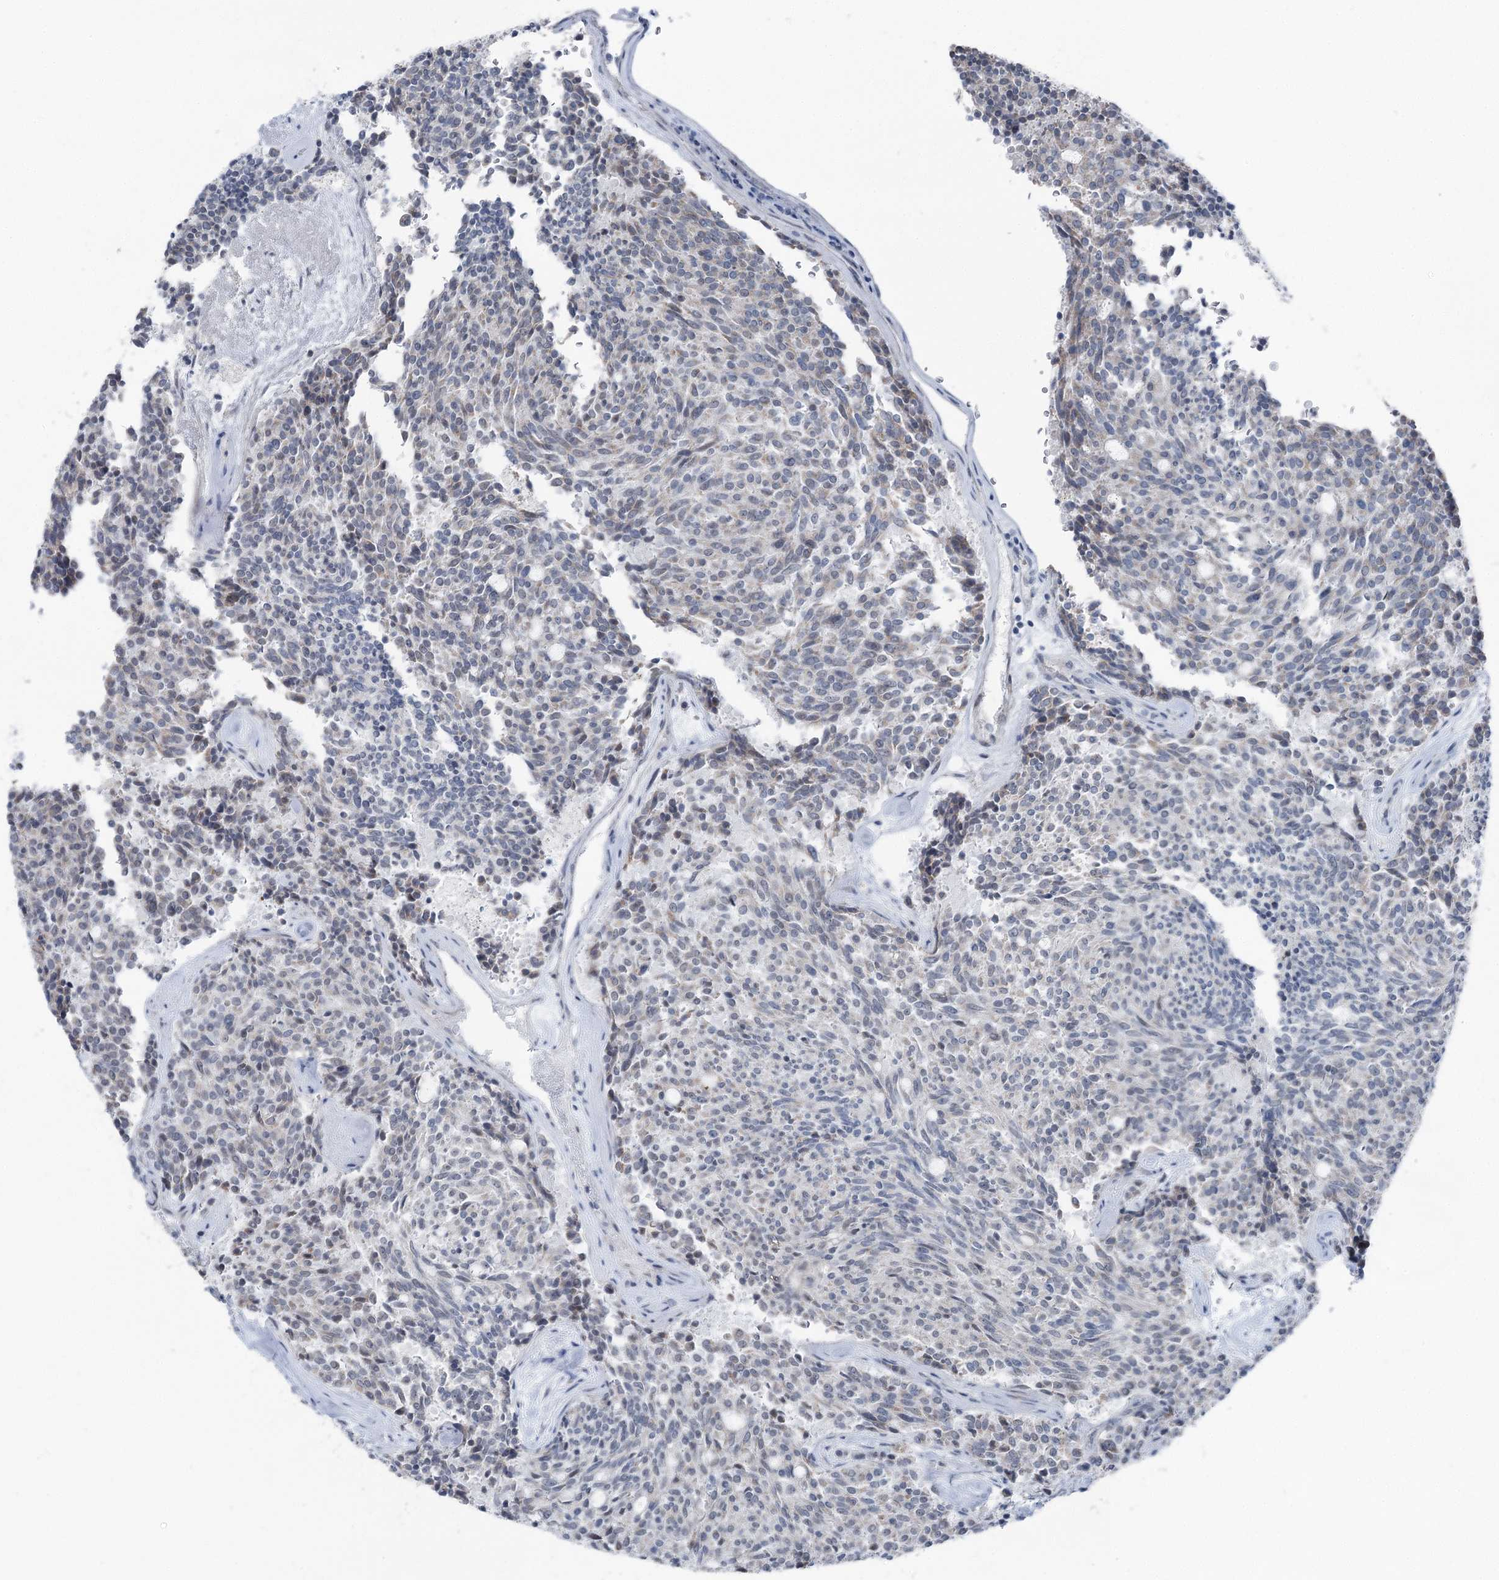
{"staining": {"intensity": "negative", "quantity": "none", "location": "none"}, "tissue": "carcinoid", "cell_type": "Tumor cells", "image_type": "cancer", "snomed": [{"axis": "morphology", "description": "Carcinoid, malignant, NOS"}, {"axis": "topography", "description": "Pancreas"}], "caption": "The immunohistochemistry photomicrograph has no significant staining in tumor cells of carcinoid tissue.", "gene": "STEEP1", "patient": {"sex": "female", "age": 54}}